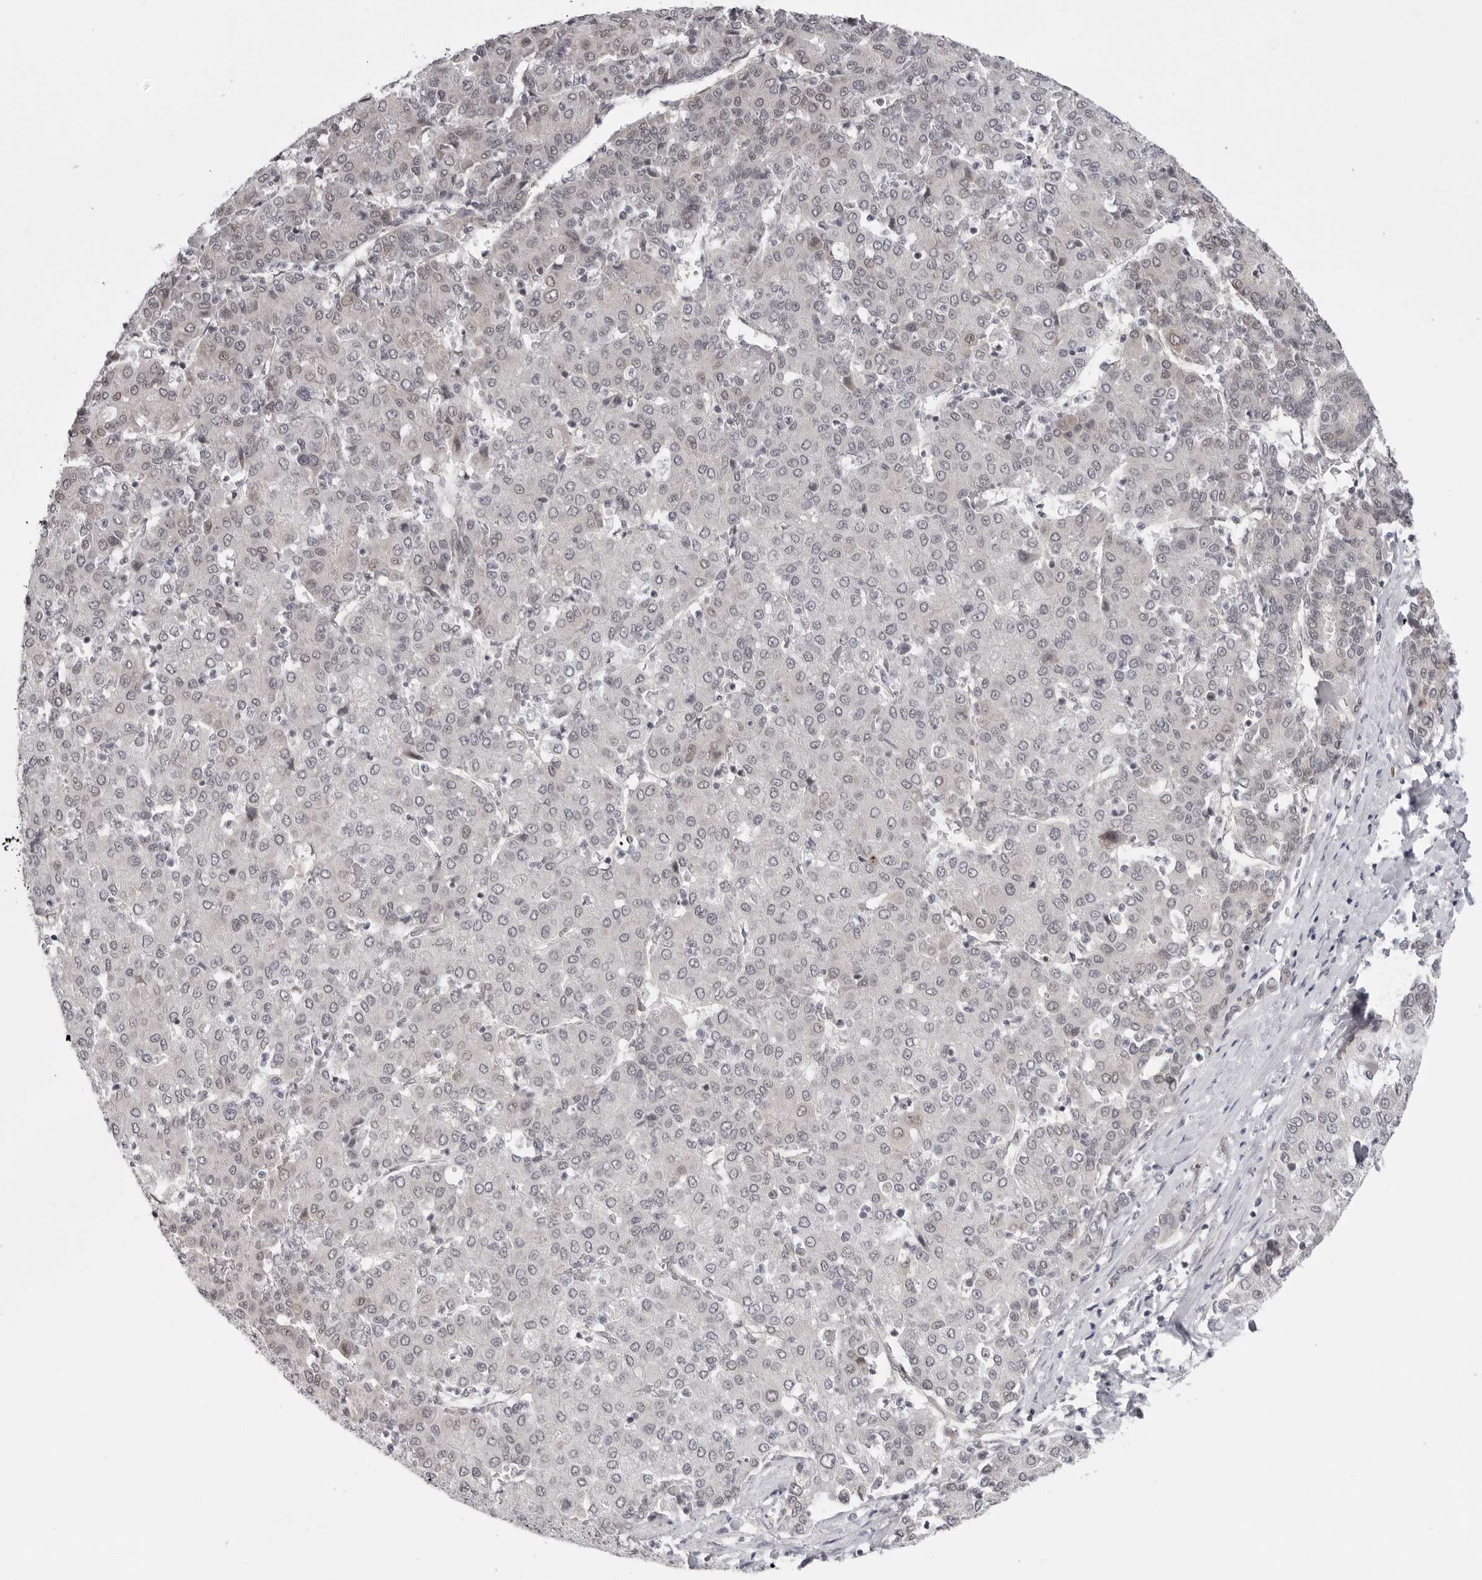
{"staining": {"intensity": "negative", "quantity": "none", "location": "none"}, "tissue": "liver cancer", "cell_type": "Tumor cells", "image_type": "cancer", "snomed": [{"axis": "morphology", "description": "Carcinoma, Hepatocellular, NOS"}, {"axis": "topography", "description": "Liver"}], "caption": "Immunohistochemistry (IHC) histopathology image of neoplastic tissue: liver cancer stained with DAB (3,3'-diaminobenzidine) reveals no significant protein positivity in tumor cells.", "gene": "CASP7", "patient": {"sex": "male", "age": 65}}